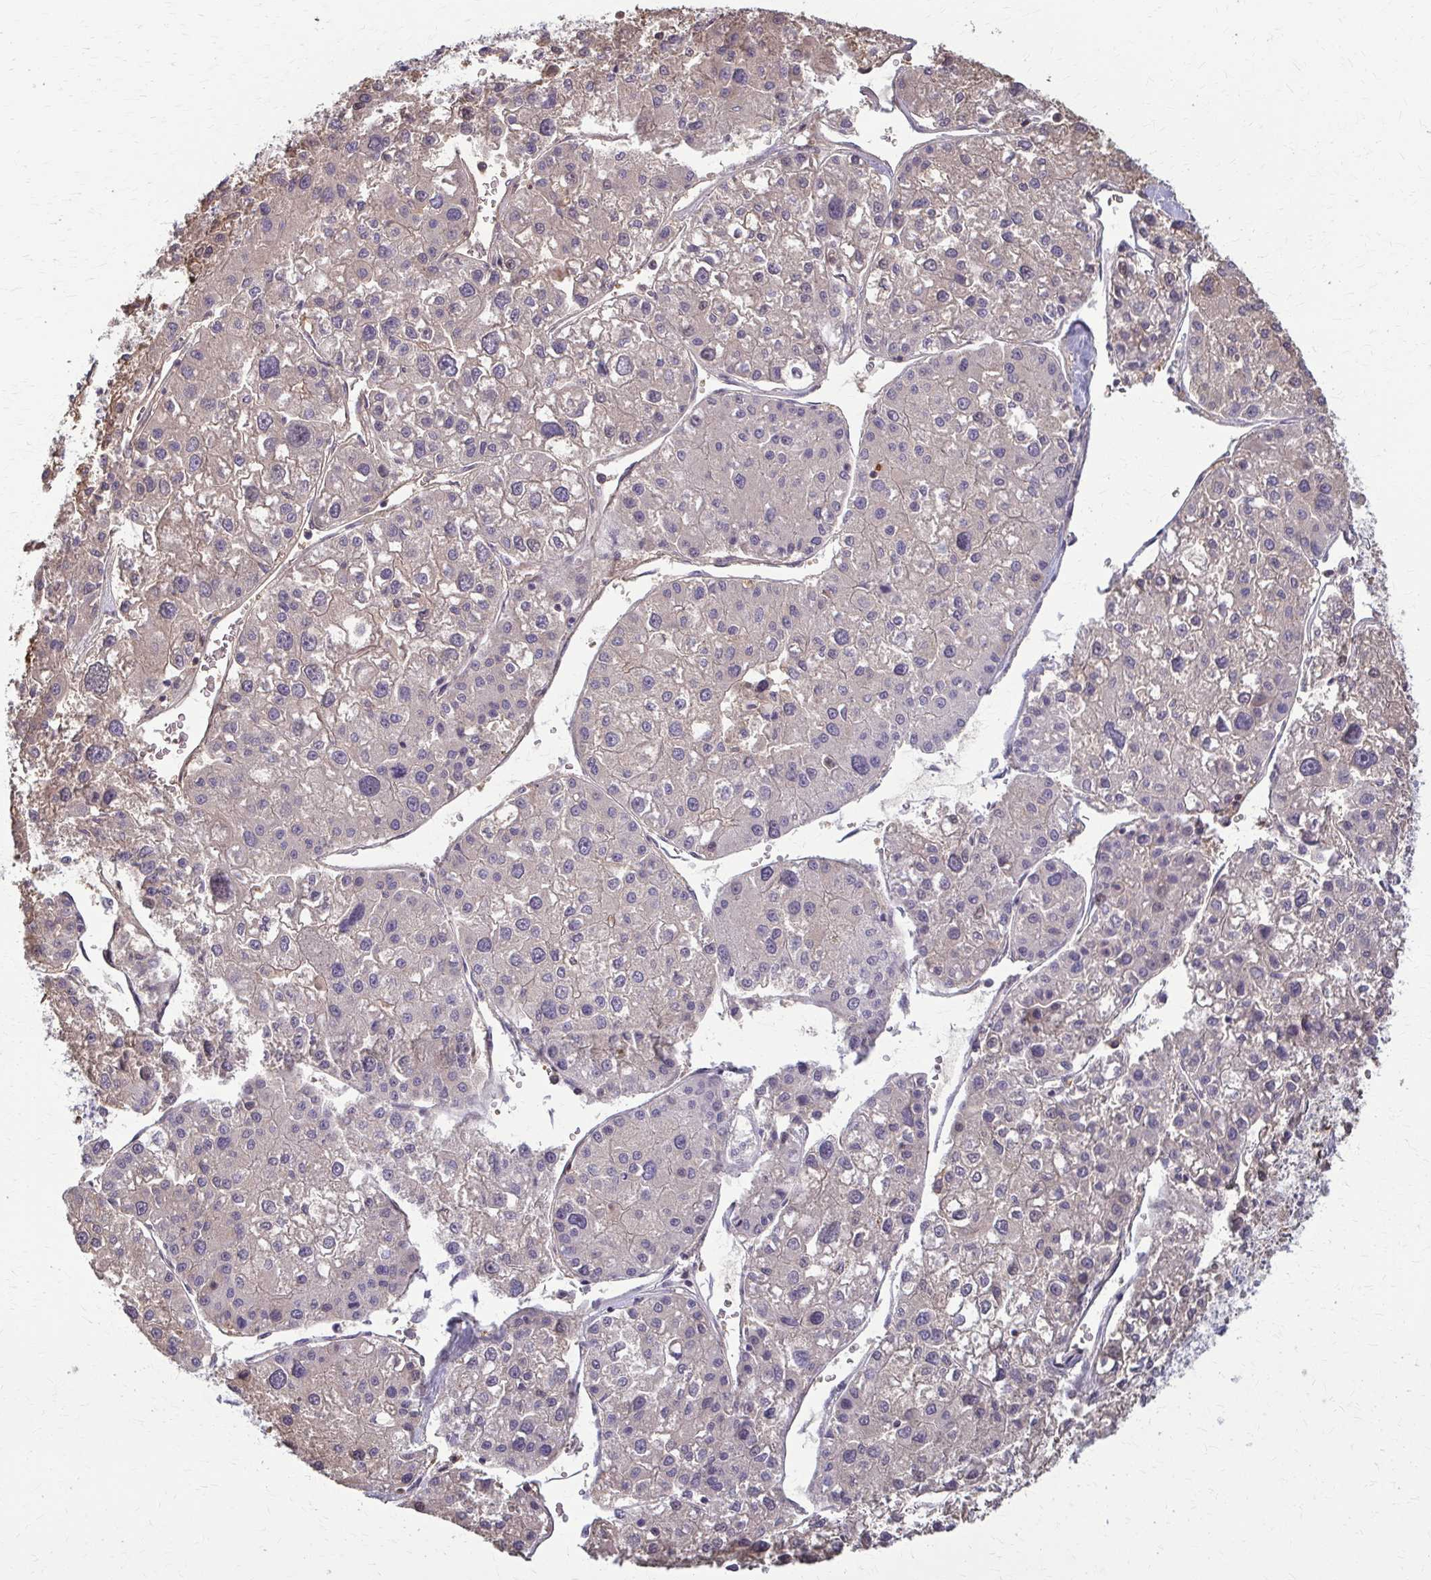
{"staining": {"intensity": "weak", "quantity": "<25%", "location": "cytoplasmic/membranous"}, "tissue": "liver cancer", "cell_type": "Tumor cells", "image_type": "cancer", "snomed": [{"axis": "morphology", "description": "Carcinoma, Hepatocellular, NOS"}, {"axis": "topography", "description": "Liver"}], "caption": "A high-resolution photomicrograph shows immunohistochemistry (IHC) staining of hepatocellular carcinoma (liver), which reveals no significant expression in tumor cells.", "gene": "ZNF34", "patient": {"sex": "male", "age": 73}}